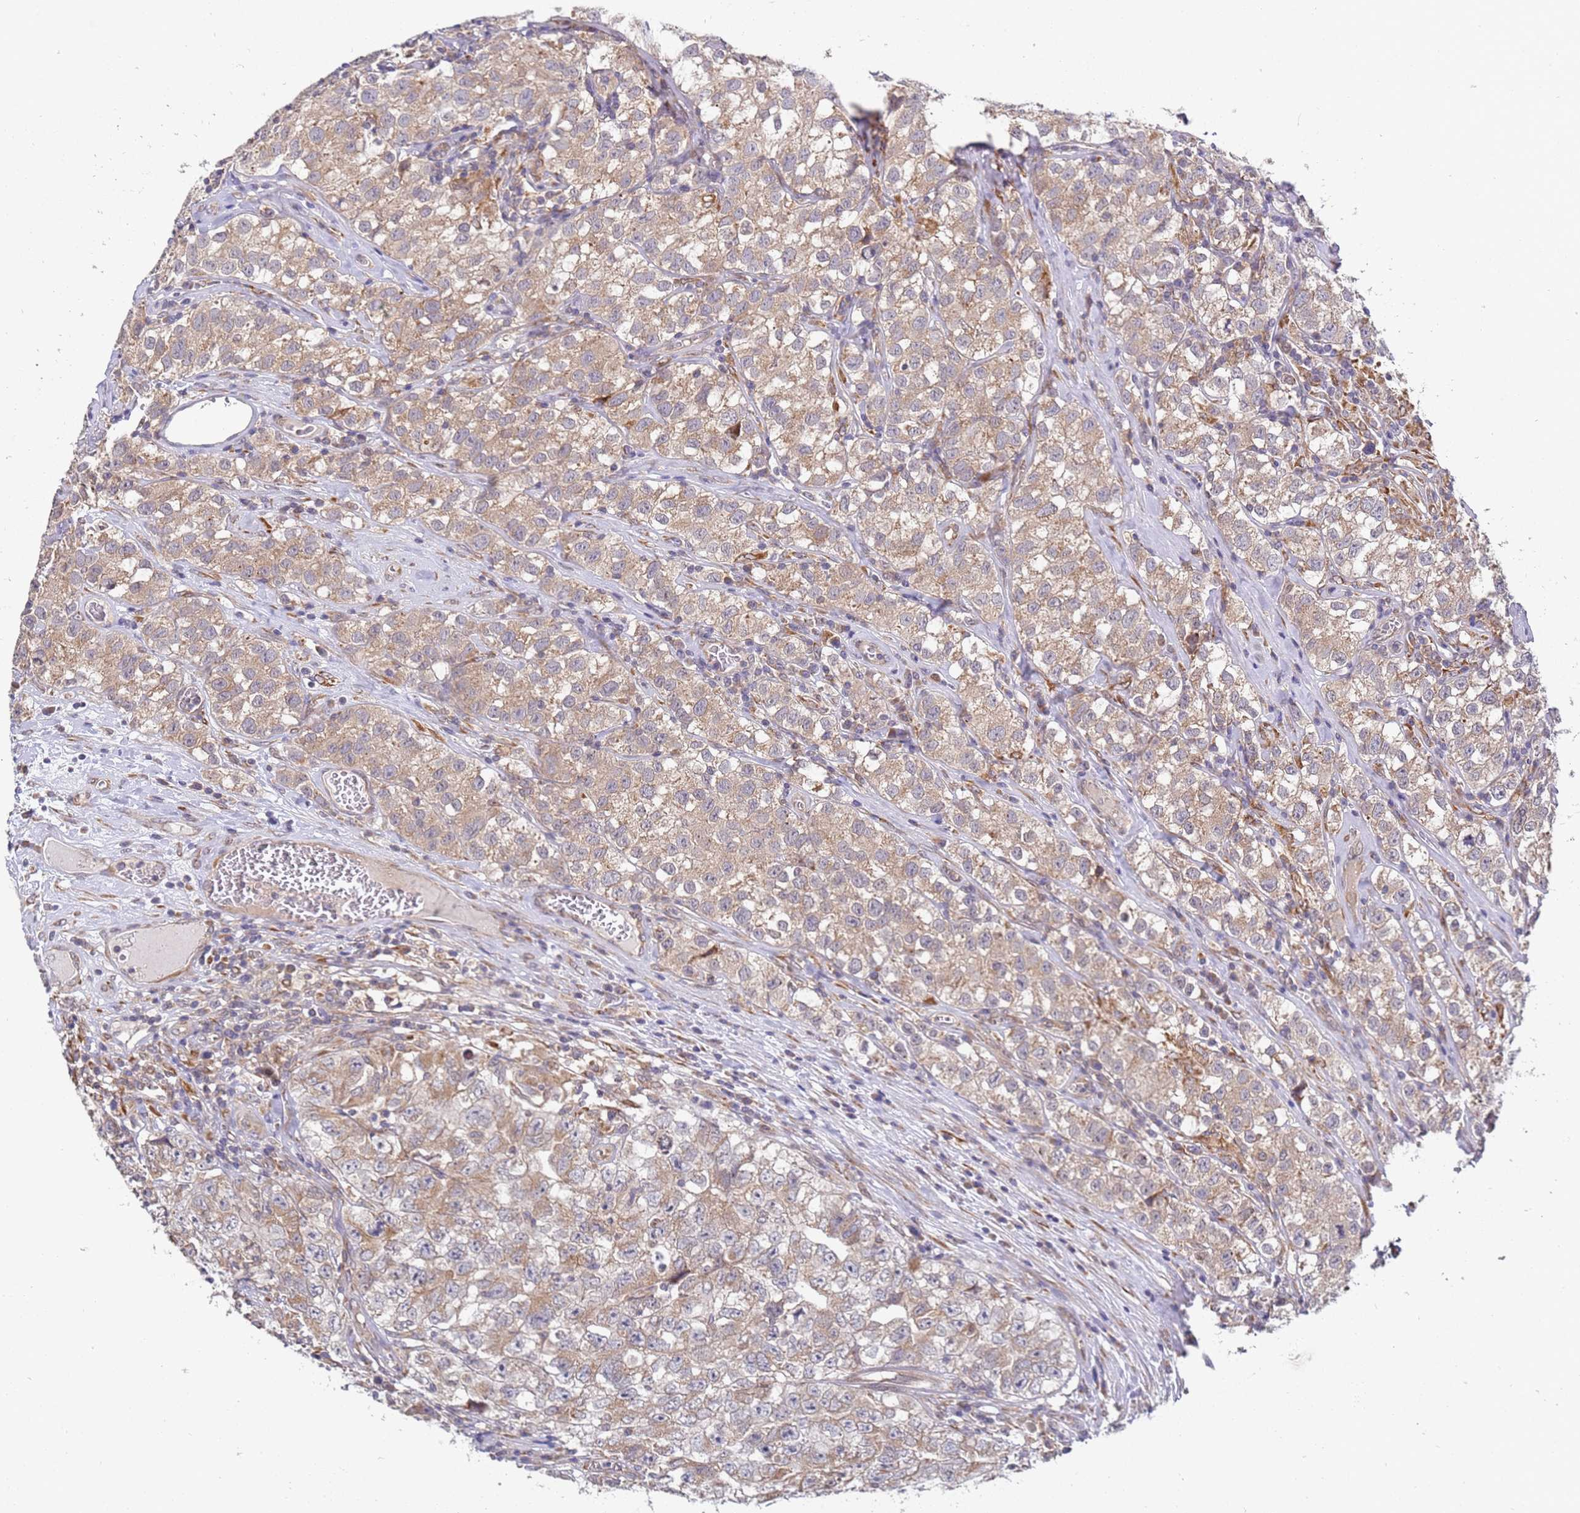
{"staining": {"intensity": "moderate", "quantity": ">75%", "location": "cytoplasmic/membranous"}, "tissue": "testis cancer", "cell_type": "Tumor cells", "image_type": "cancer", "snomed": [{"axis": "morphology", "description": "Seminoma, NOS"}, {"axis": "morphology", "description": "Carcinoma, Embryonal, NOS"}, {"axis": "topography", "description": "Testis"}], "caption": "Brown immunohistochemical staining in testis cancer demonstrates moderate cytoplasmic/membranous expression in approximately >75% of tumor cells.", "gene": "VRK2", "patient": {"sex": "male", "age": 43}}